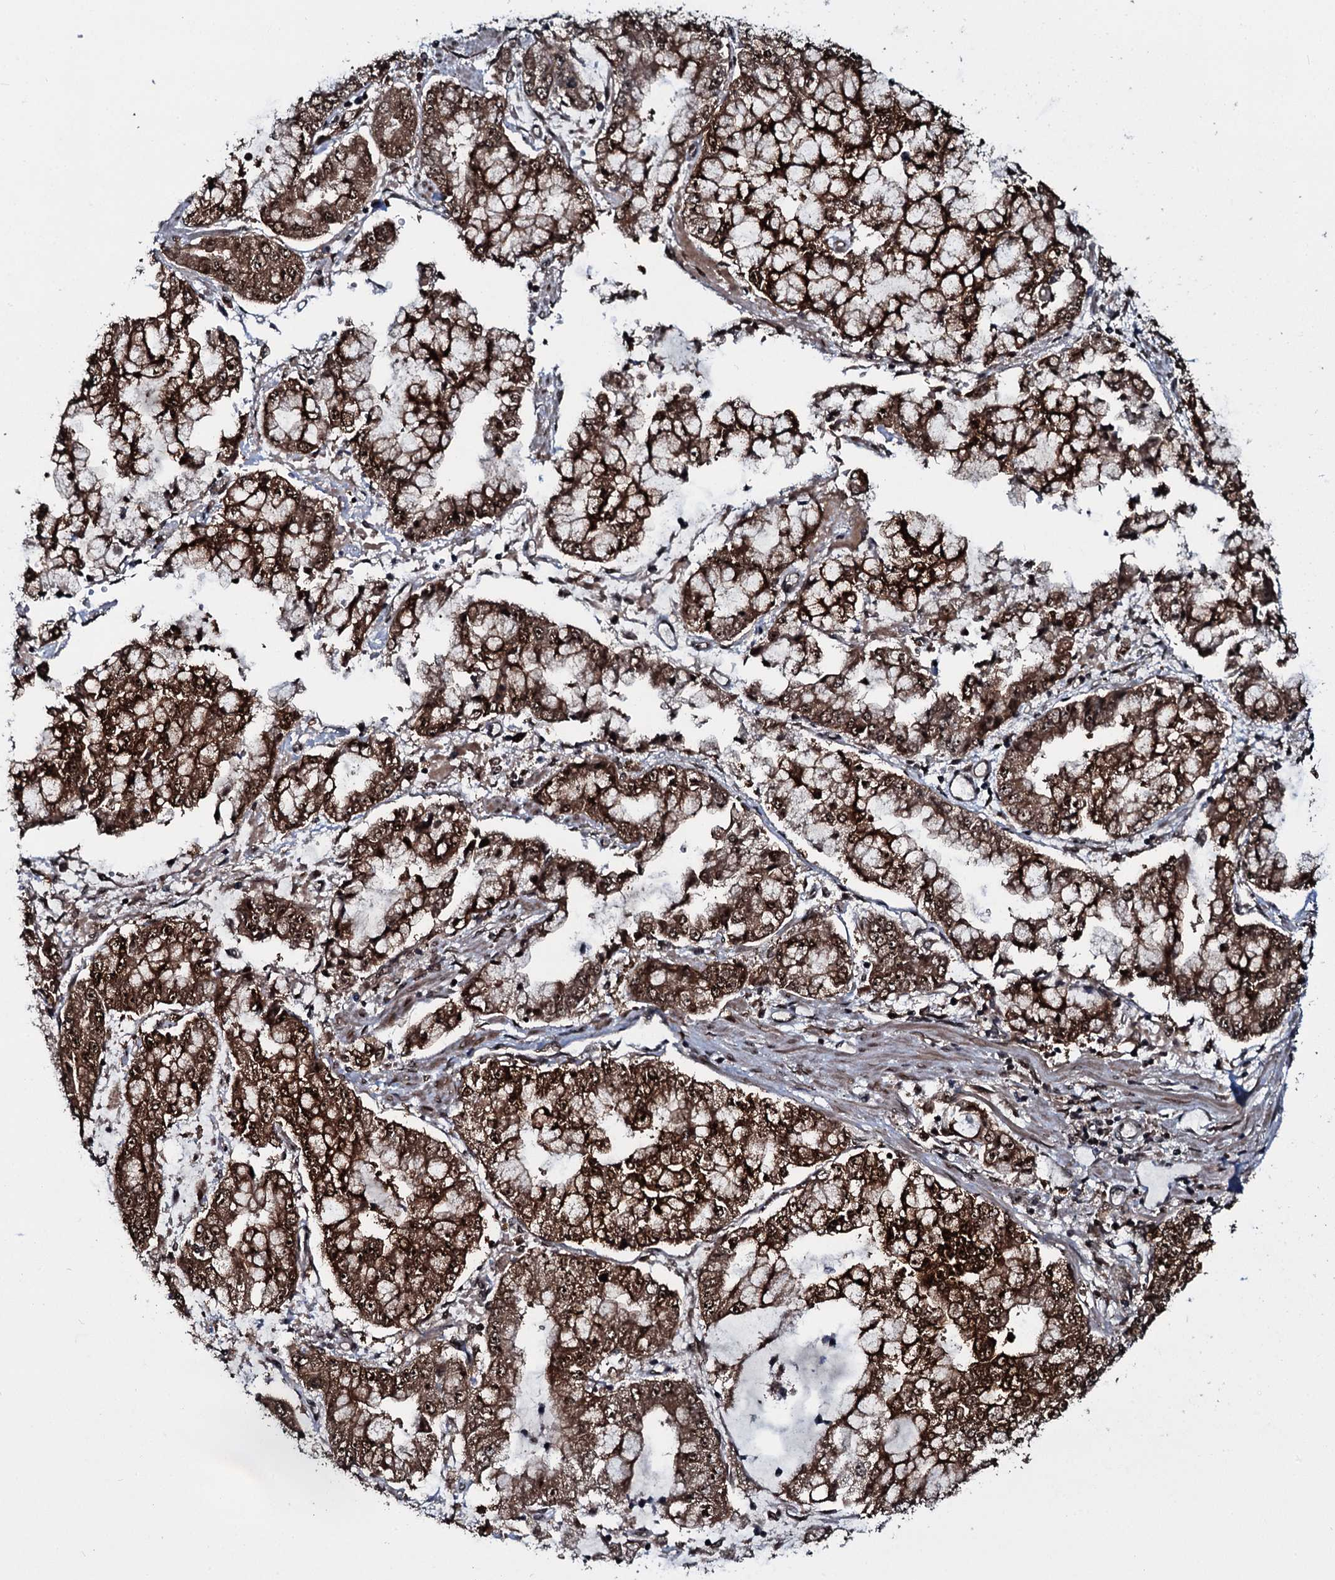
{"staining": {"intensity": "strong", "quantity": ">75%", "location": "cytoplasmic/membranous,nuclear"}, "tissue": "stomach cancer", "cell_type": "Tumor cells", "image_type": "cancer", "snomed": [{"axis": "morphology", "description": "Adenocarcinoma, NOS"}, {"axis": "topography", "description": "Stomach"}], "caption": "This is an image of IHC staining of adenocarcinoma (stomach), which shows strong positivity in the cytoplasmic/membranous and nuclear of tumor cells.", "gene": "HDDC3", "patient": {"sex": "male", "age": 76}}